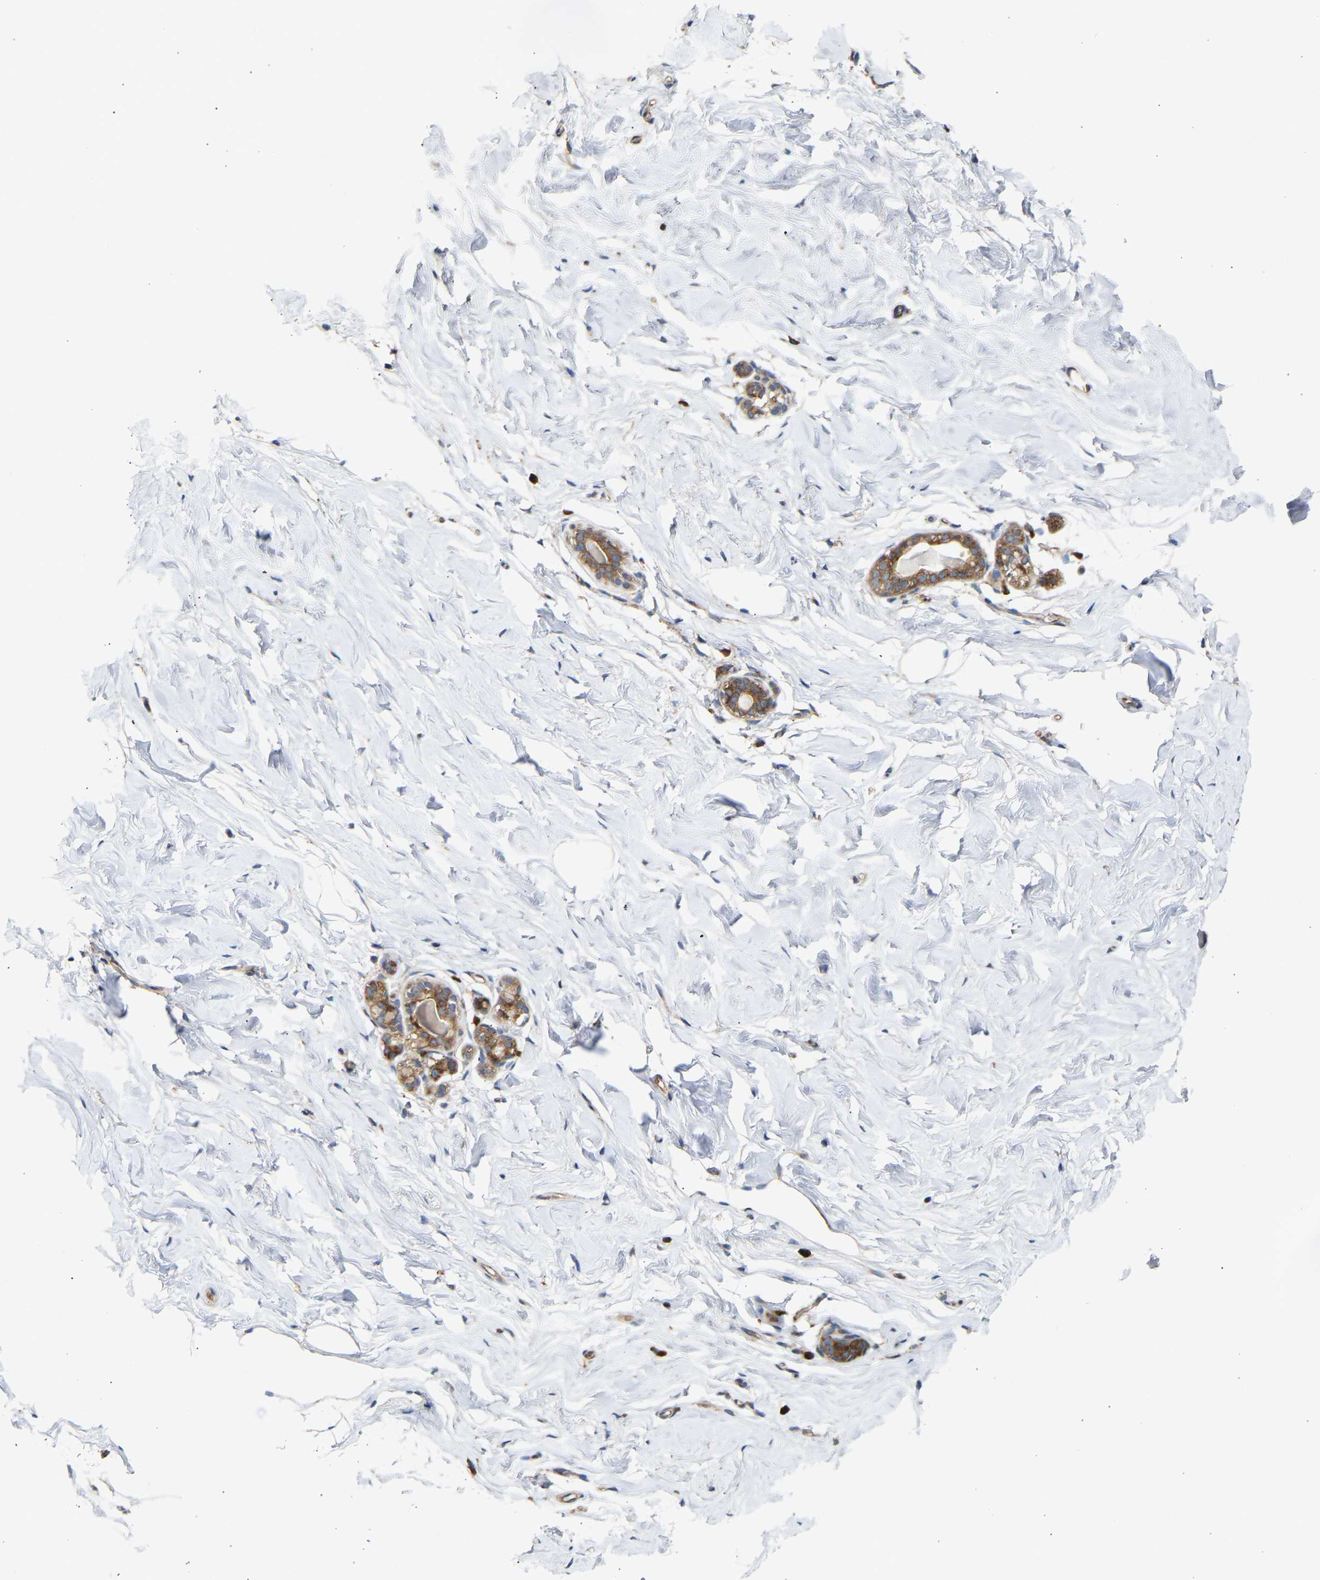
{"staining": {"intensity": "negative", "quantity": "none", "location": "none"}, "tissue": "breast", "cell_type": "Adipocytes", "image_type": "normal", "snomed": [{"axis": "morphology", "description": "Normal tissue, NOS"}, {"axis": "topography", "description": "Breast"}], "caption": "This image is of benign breast stained with immunohistochemistry (IHC) to label a protein in brown with the nuclei are counter-stained blue. There is no expression in adipocytes.", "gene": "GCN1", "patient": {"sex": "female", "age": 62}}